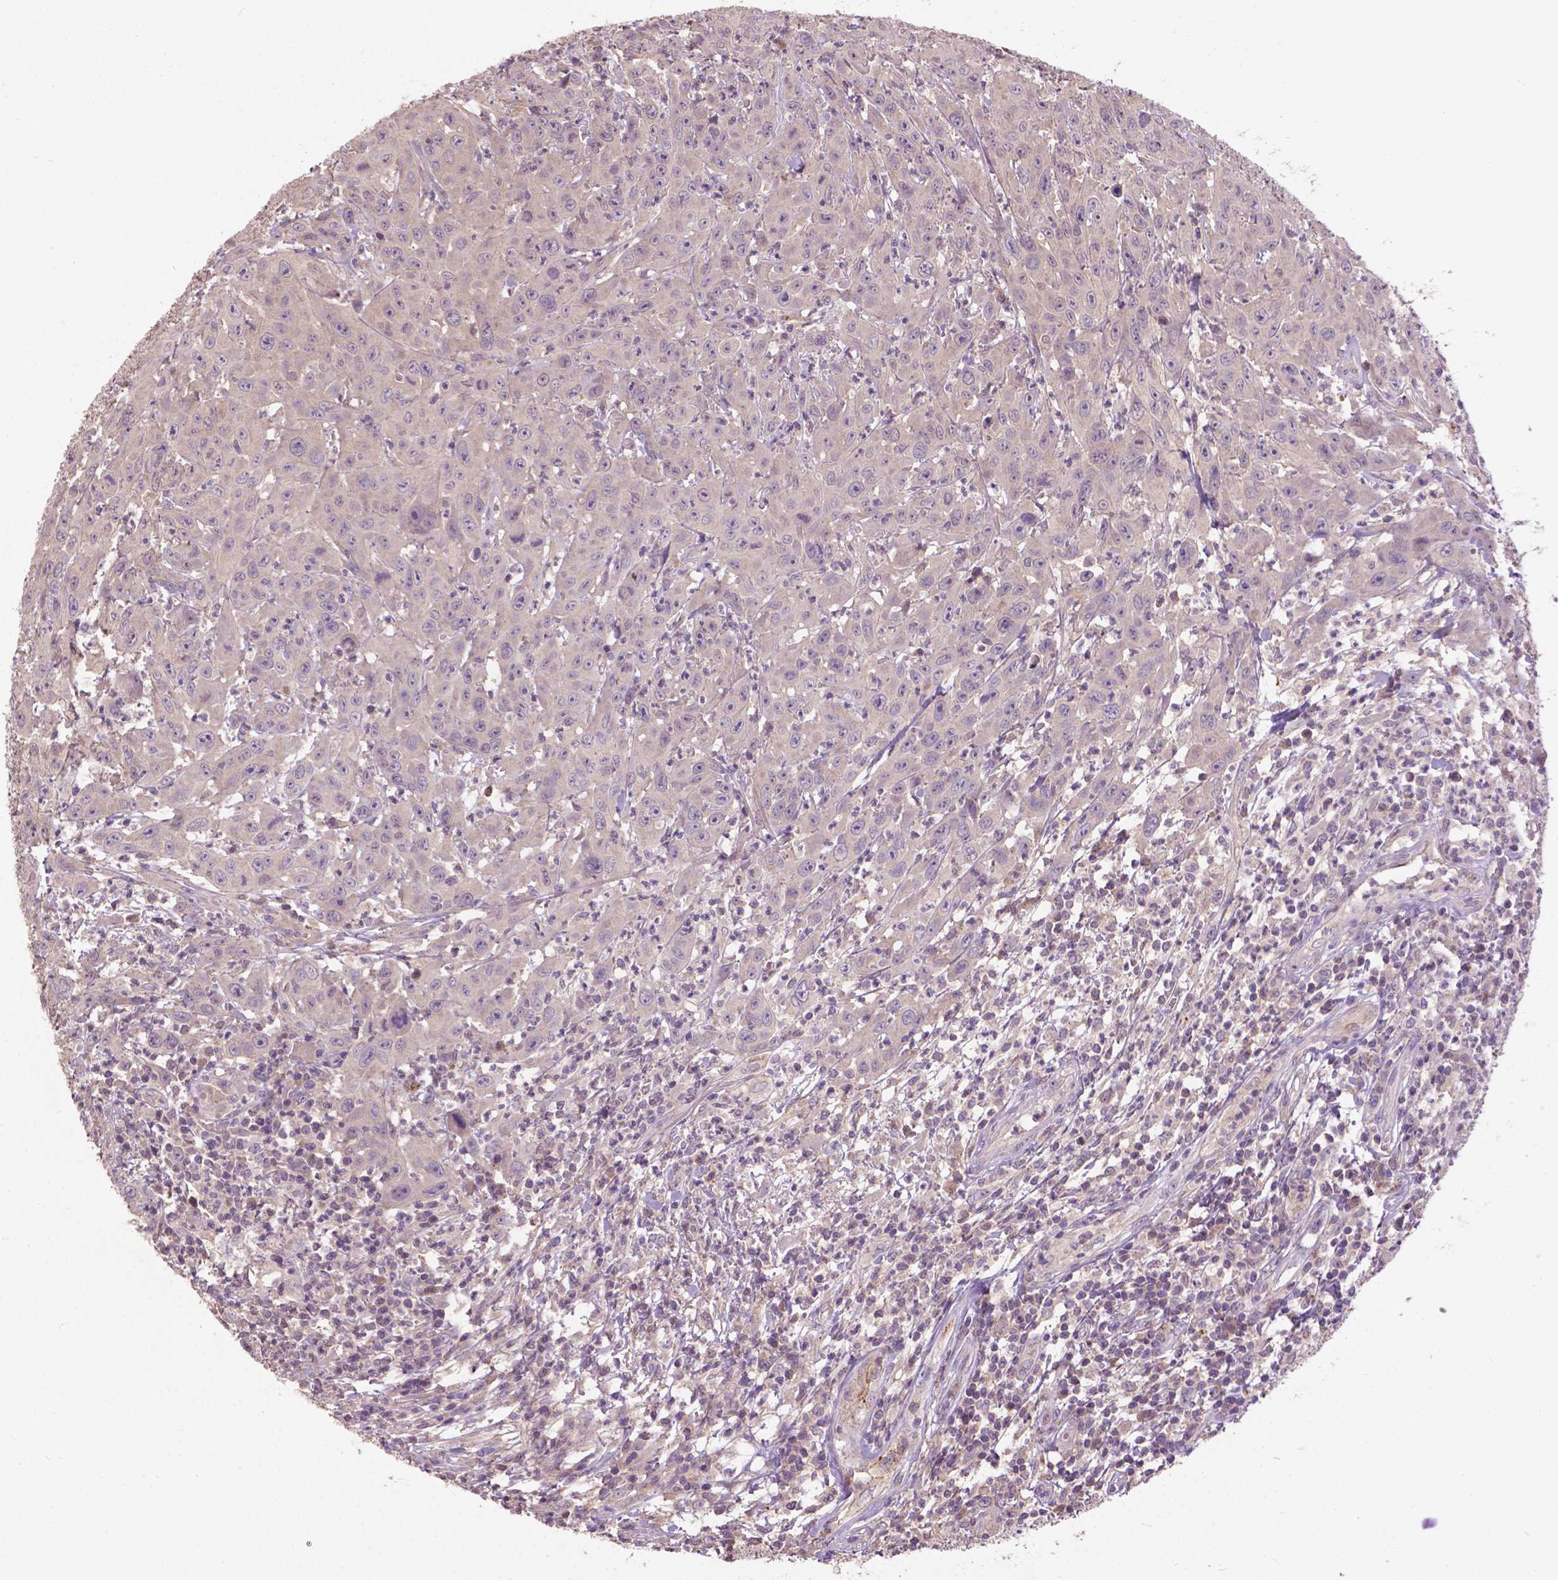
{"staining": {"intensity": "negative", "quantity": "none", "location": "none"}, "tissue": "head and neck cancer", "cell_type": "Tumor cells", "image_type": "cancer", "snomed": [{"axis": "morphology", "description": "Squamous cell carcinoma, NOS"}, {"axis": "topography", "description": "Skin"}, {"axis": "topography", "description": "Head-Neck"}], "caption": "The immunohistochemistry (IHC) photomicrograph has no significant positivity in tumor cells of head and neck cancer tissue.", "gene": "ZNF337", "patient": {"sex": "male", "age": 80}}